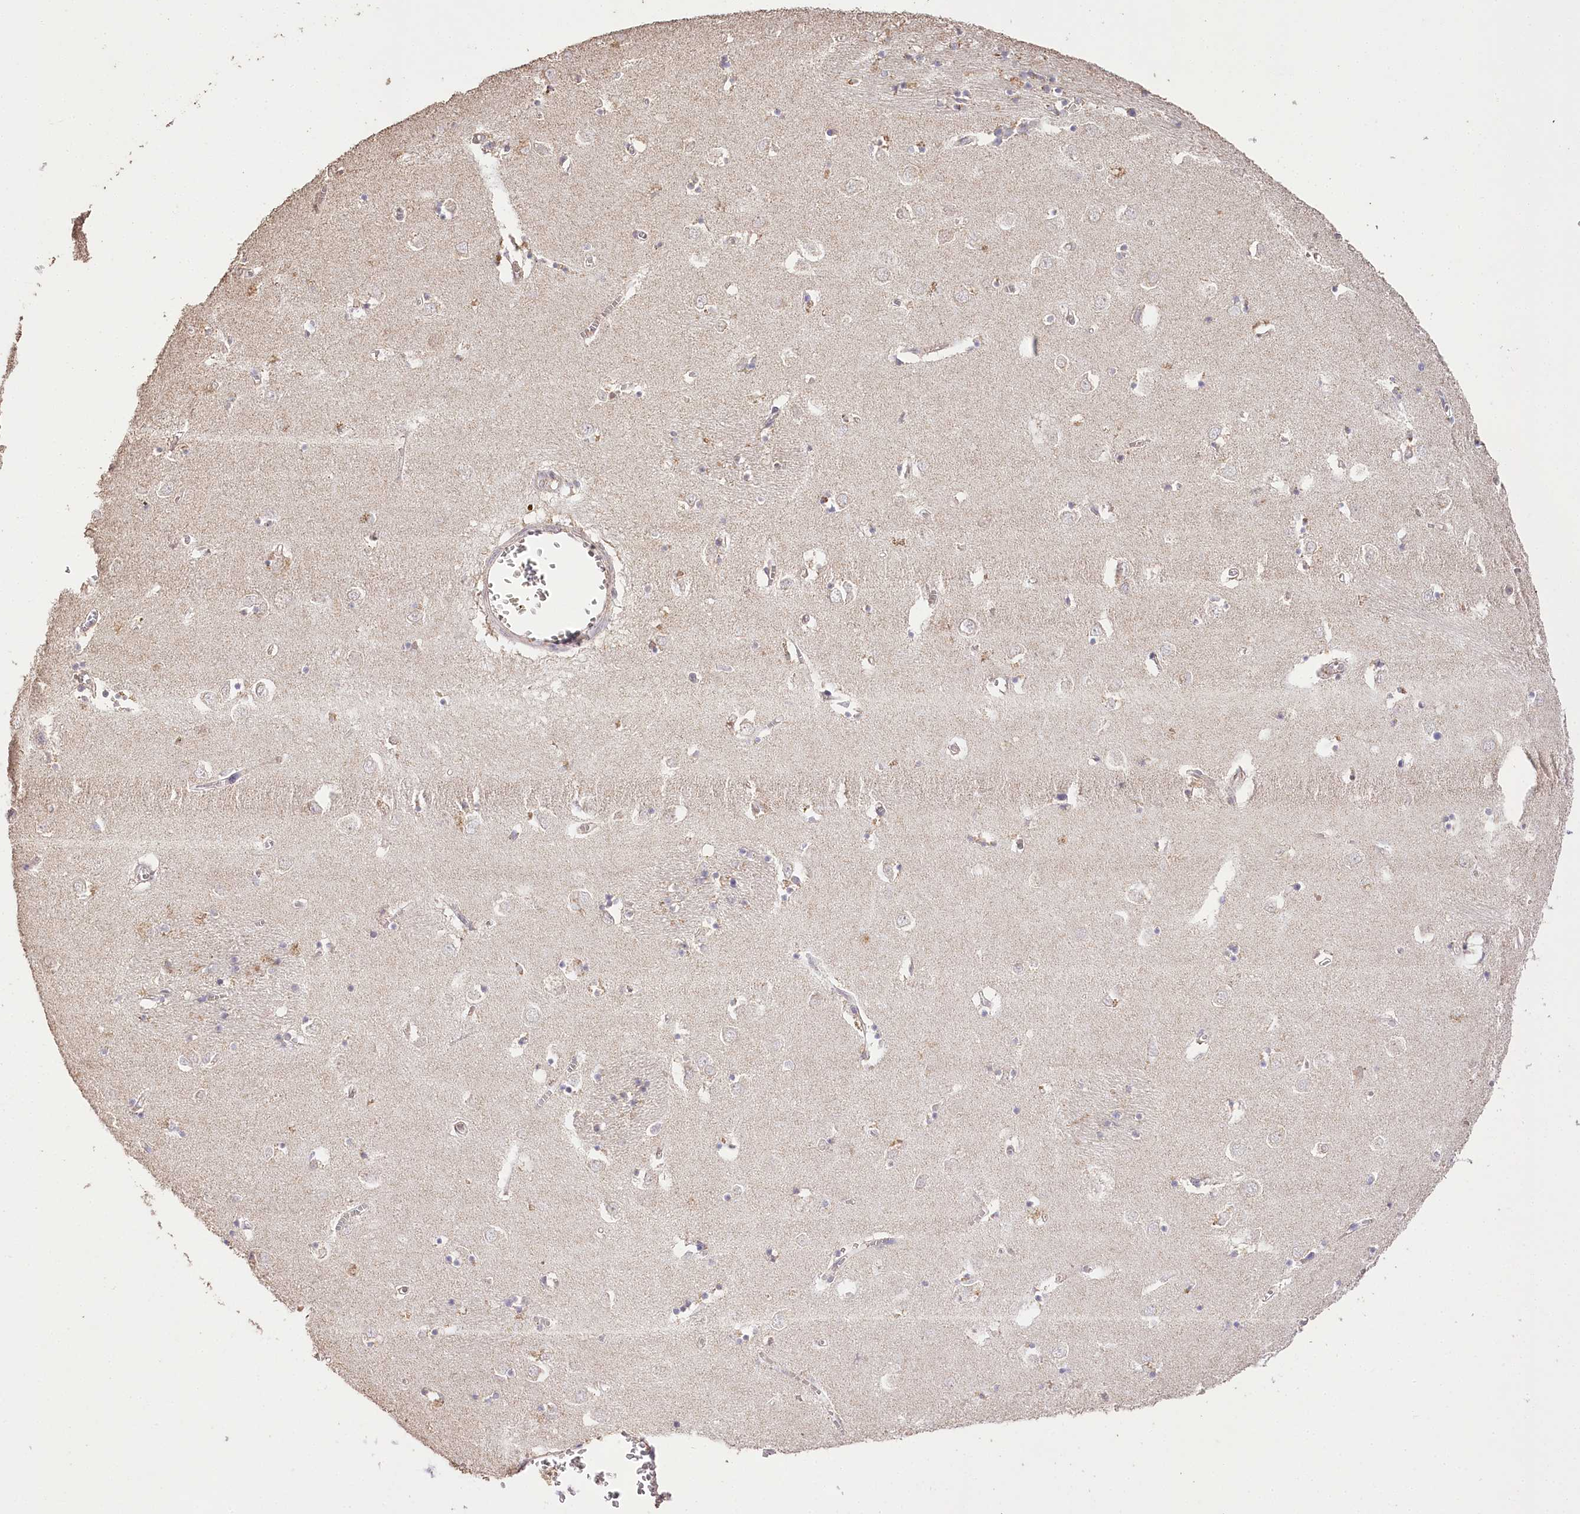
{"staining": {"intensity": "negative", "quantity": "none", "location": "none"}, "tissue": "caudate", "cell_type": "Glial cells", "image_type": "normal", "snomed": [{"axis": "morphology", "description": "Normal tissue, NOS"}, {"axis": "topography", "description": "Lateral ventricle wall"}], "caption": "This image is of benign caudate stained with immunohistochemistry to label a protein in brown with the nuclei are counter-stained blue. There is no positivity in glial cells.", "gene": "IREB2", "patient": {"sex": "male", "age": 70}}